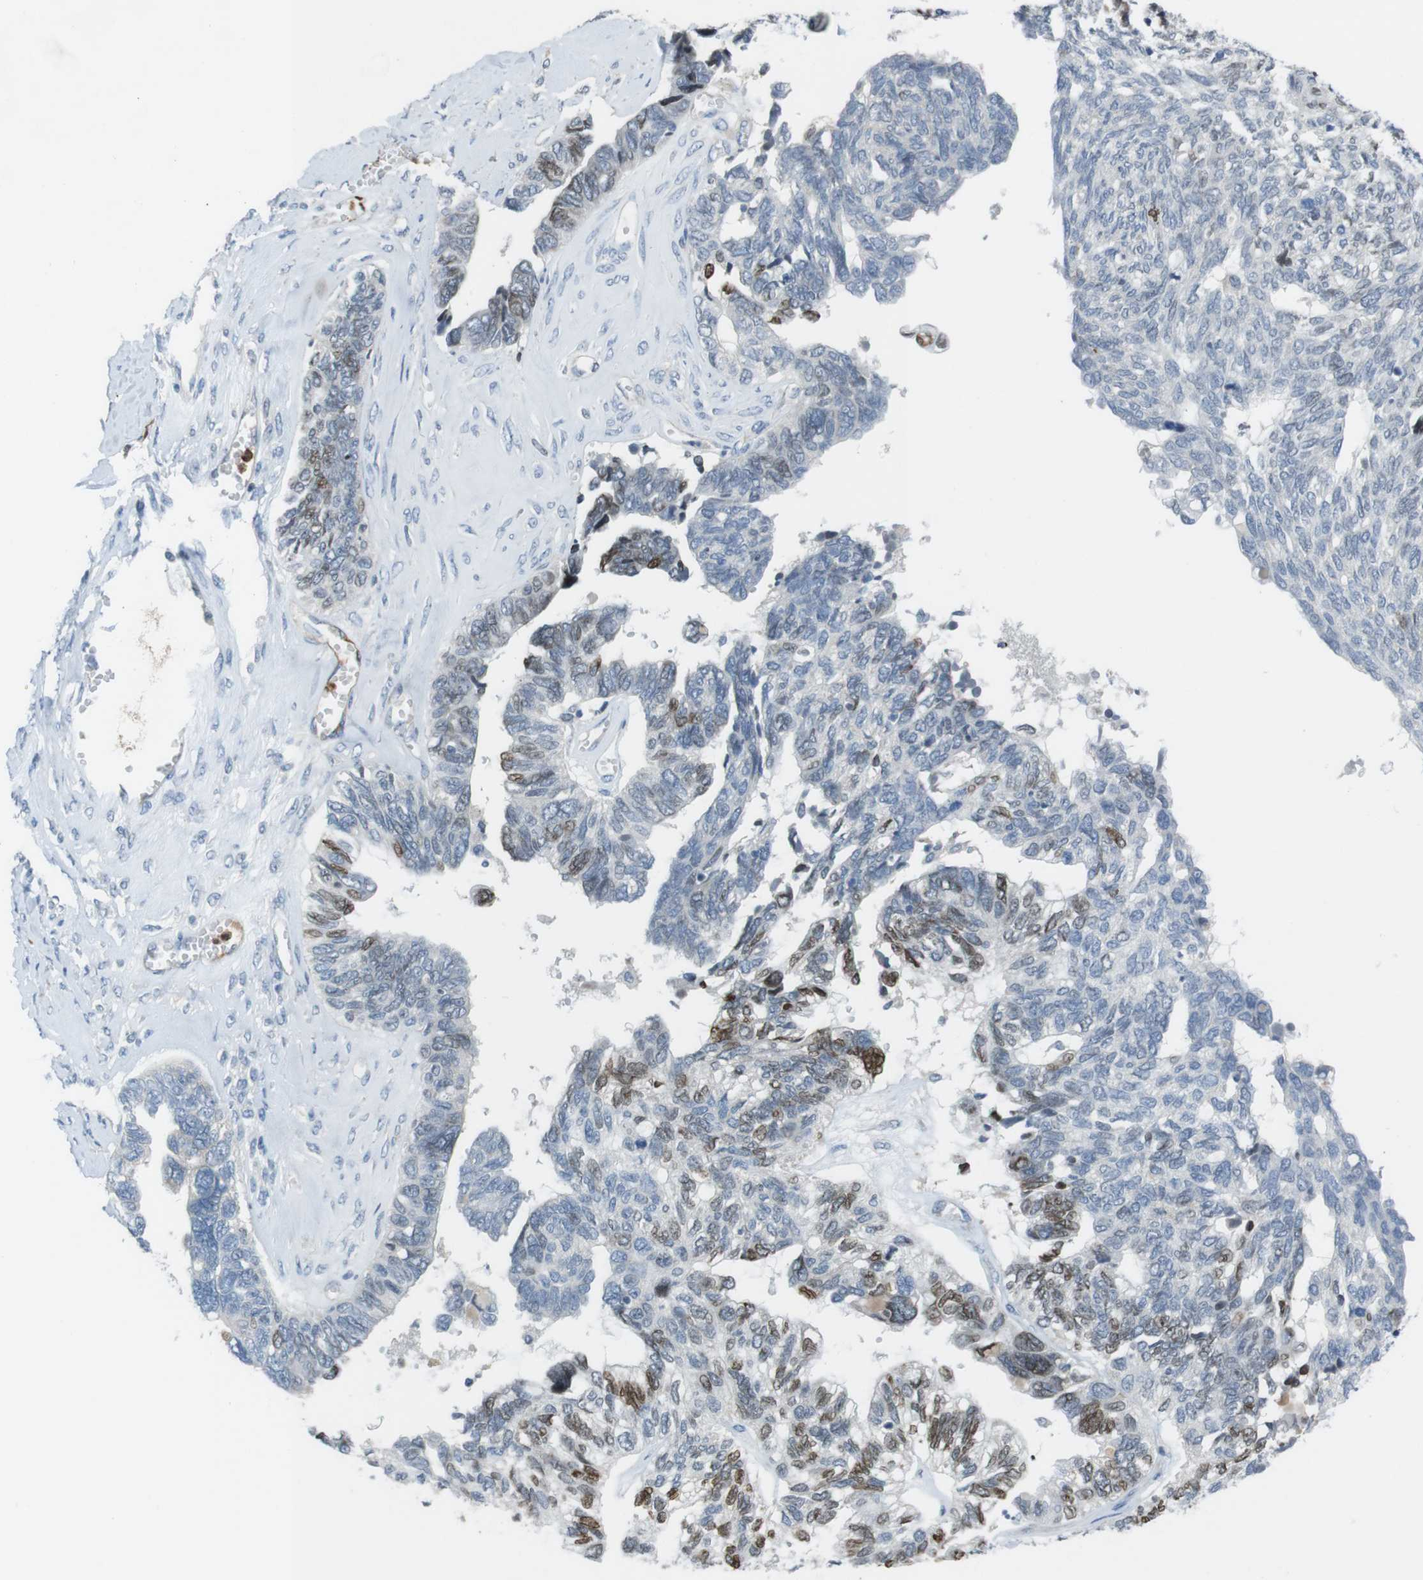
{"staining": {"intensity": "moderate", "quantity": "<25%", "location": "nuclear"}, "tissue": "ovarian cancer", "cell_type": "Tumor cells", "image_type": "cancer", "snomed": [{"axis": "morphology", "description": "Cystadenocarcinoma, serous, NOS"}, {"axis": "topography", "description": "Ovary"}], "caption": "Protein analysis of serous cystadenocarcinoma (ovarian) tissue reveals moderate nuclear positivity in about <25% of tumor cells.", "gene": "PCDH10", "patient": {"sex": "female", "age": 79}}